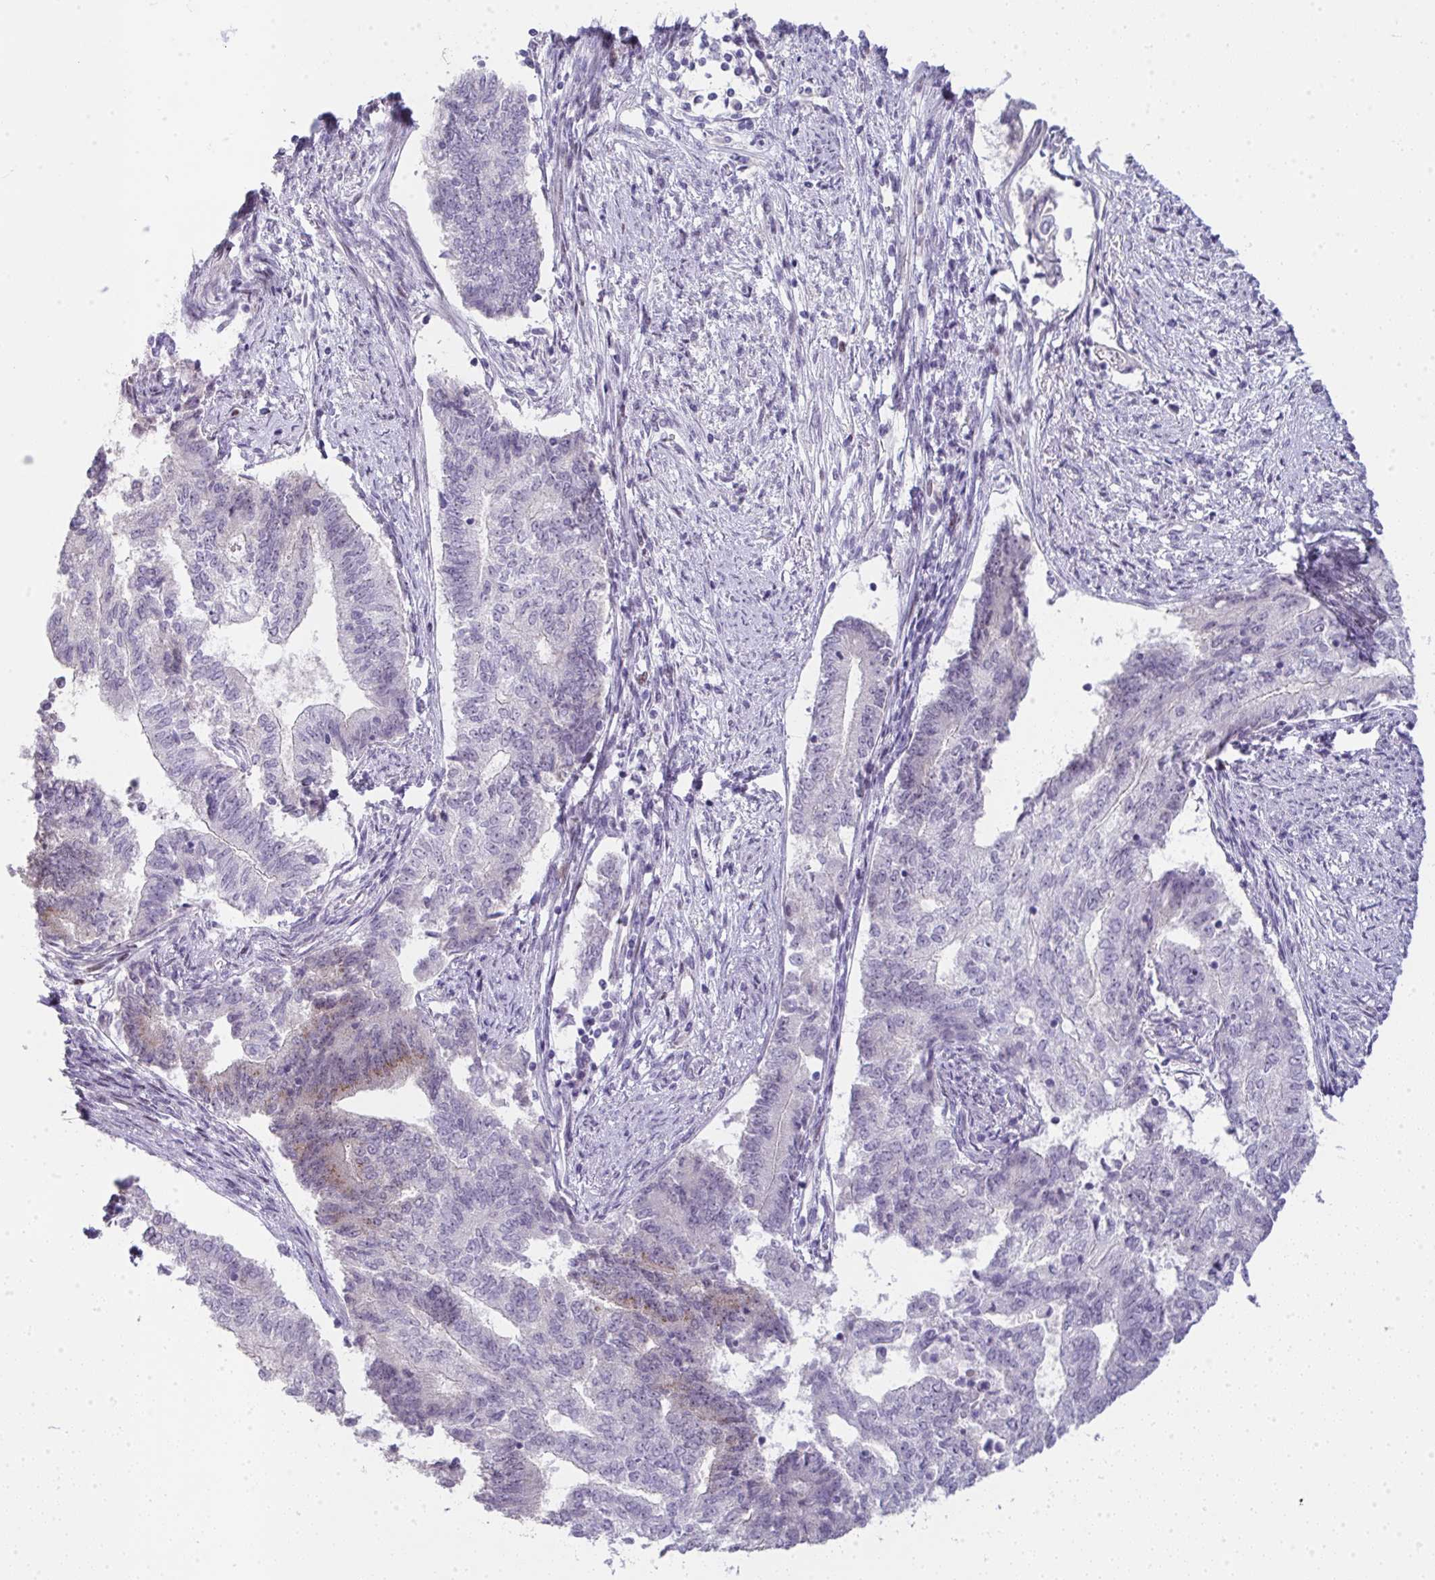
{"staining": {"intensity": "weak", "quantity": "<25%", "location": "cytoplasmic/membranous"}, "tissue": "endometrial cancer", "cell_type": "Tumor cells", "image_type": "cancer", "snomed": [{"axis": "morphology", "description": "Adenocarcinoma, NOS"}, {"axis": "topography", "description": "Endometrium"}], "caption": "Immunohistochemistry histopathology image of endometrial cancer stained for a protein (brown), which shows no expression in tumor cells.", "gene": "GALNT16", "patient": {"sex": "female", "age": 65}}